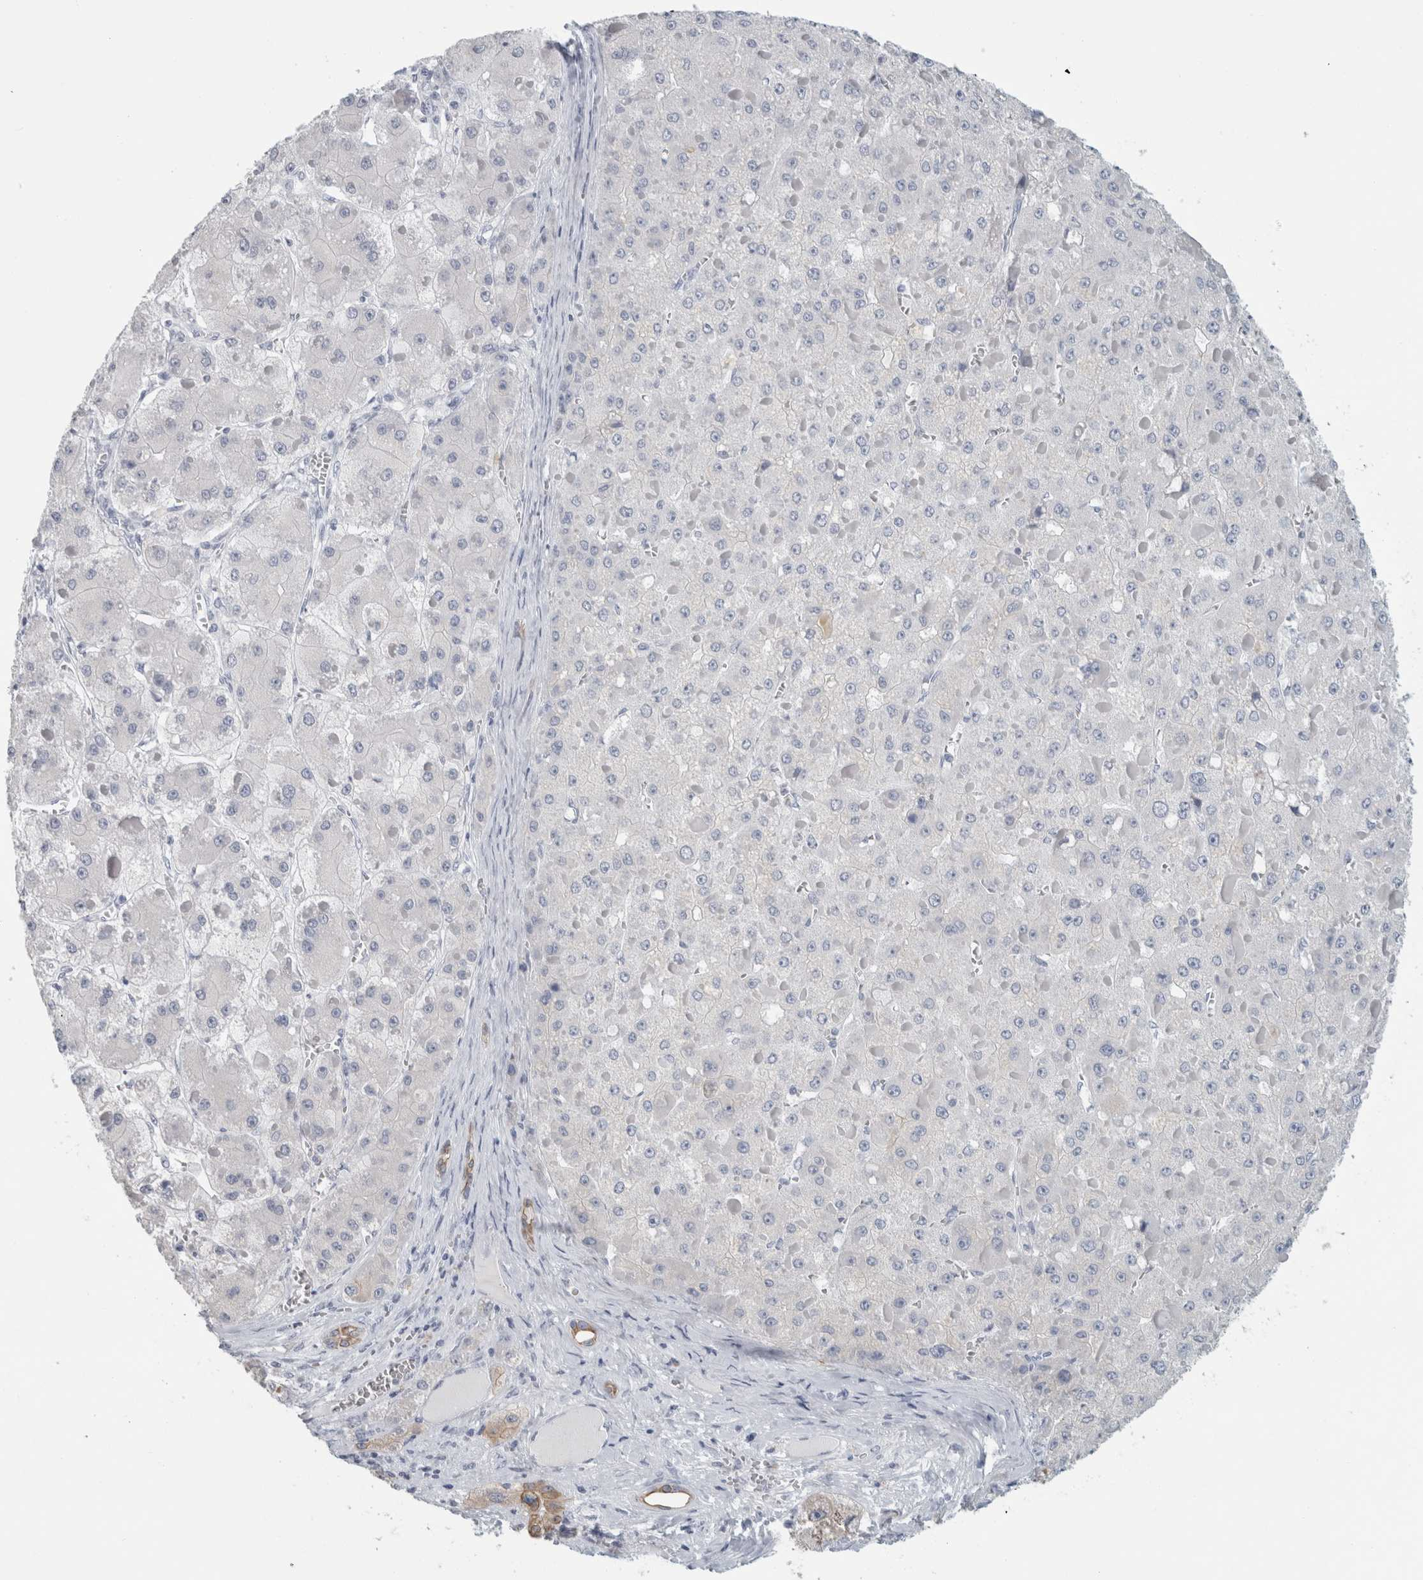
{"staining": {"intensity": "negative", "quantity": "none", "location": "none"}, "tissue": "liver cancer", "cell_type": "Tumor cells", "image_type": "cancer", "snomed": [{"axis": "morphology", "description": "Carcinoma, Hepatocellular, NOS"}, {"axis": "topography", "description": "Liver"}], "caption": "Tumor cells are negative for brown protein staining in liver hepatocellular carcinoma.", "gene": "SLC28A3", "patient": {"sex": "female", "age": 73}}